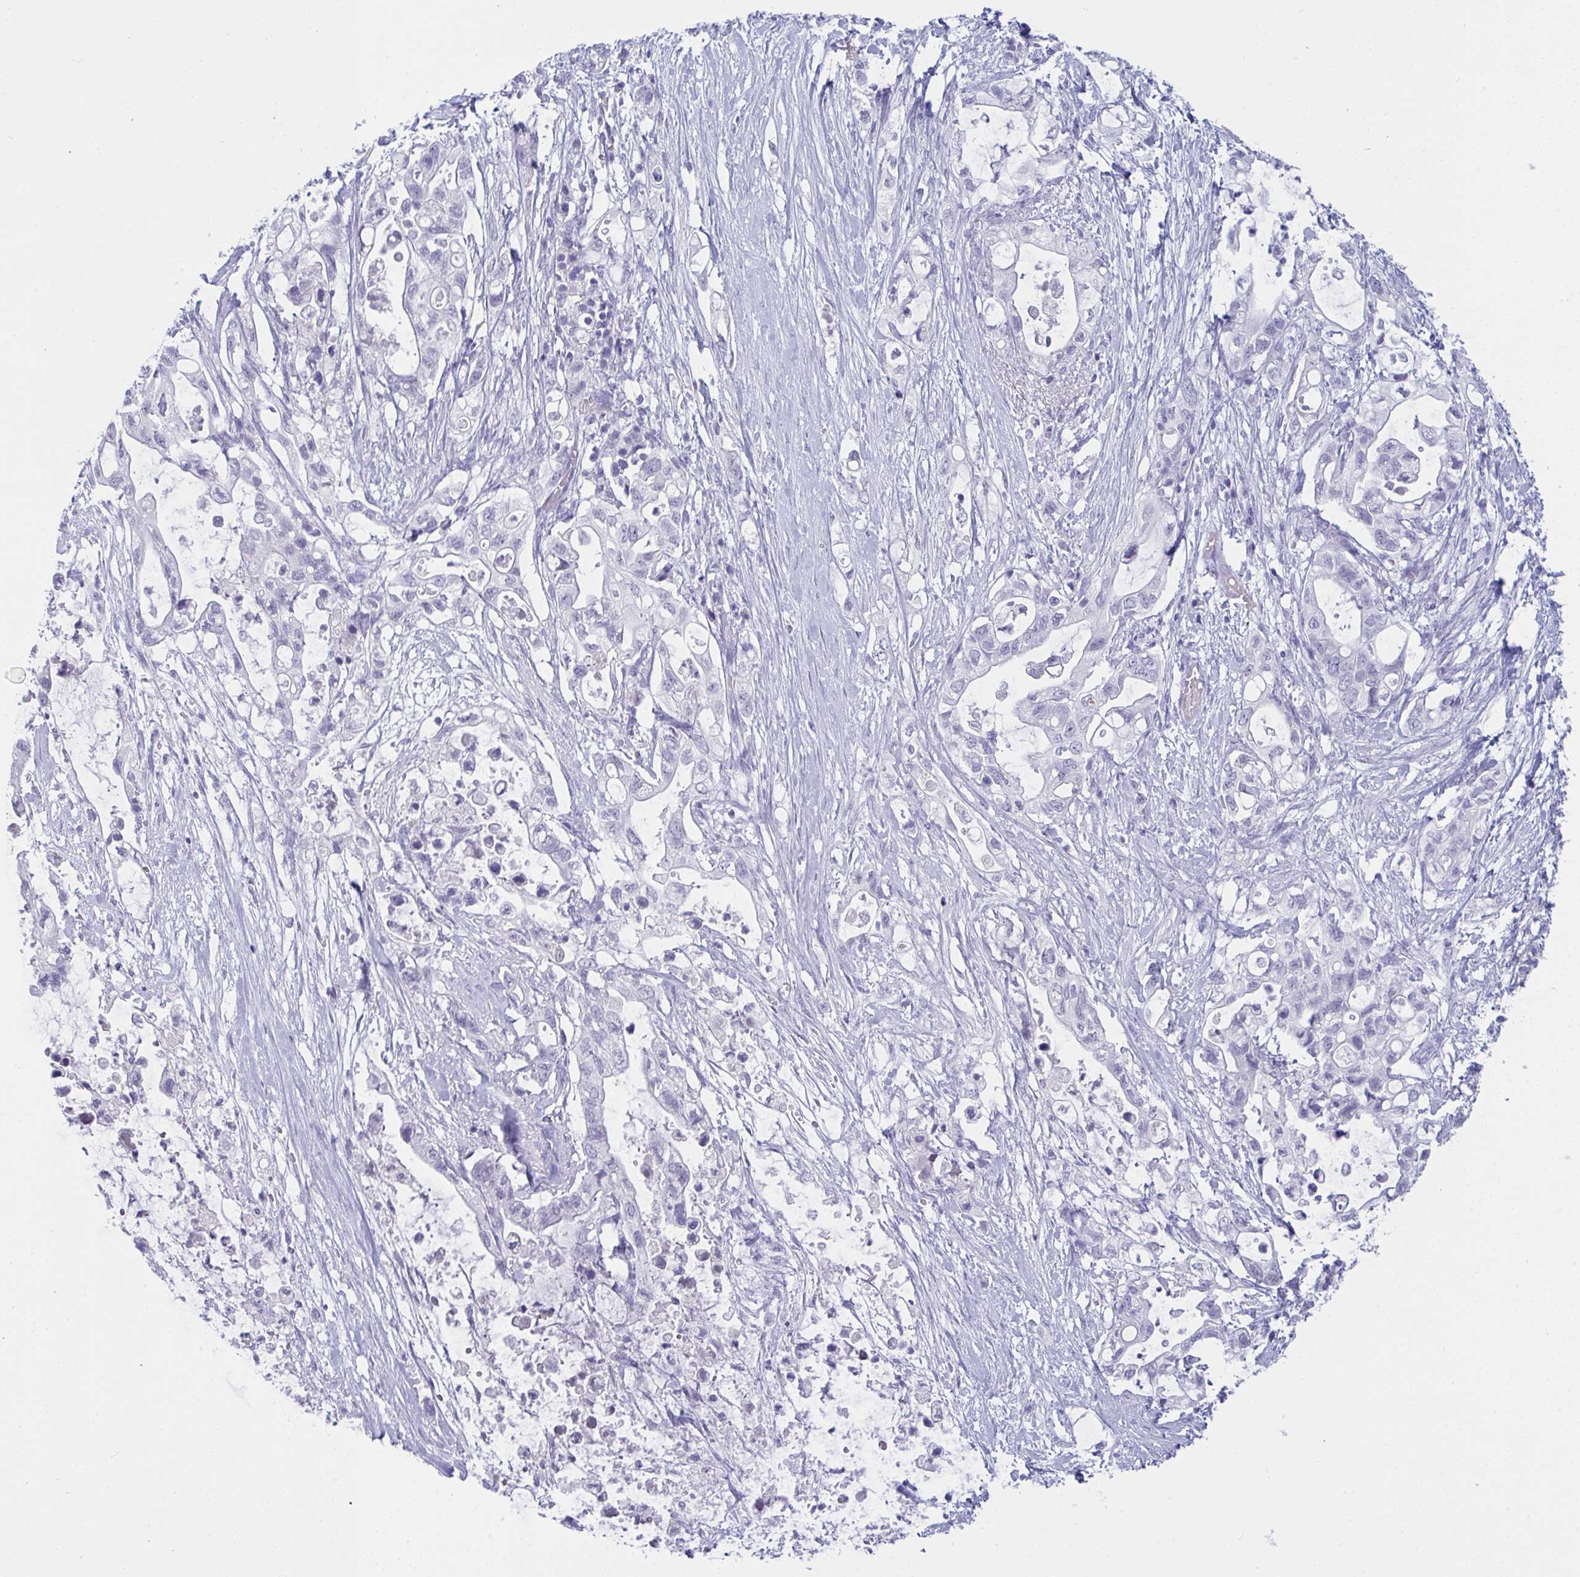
{"staining": {"intensity": "negative", "quantity": "none", "location": "none"}, "tissue": "pancreatic cancer", "cell_type": "Tumor cells", "image_type": "cancer", "snomed": [{"axis": "morphology", "description": "Adenocarcinoma, NOS"}, {"axis": "topography", "description": "Pancreas"}], "caption": "Photomicrograph shows no significant protein staining in tumor cells of pancreatic cancer.", "gene": "PRDM9", "patient": {"sex": "female", "age": 72}}